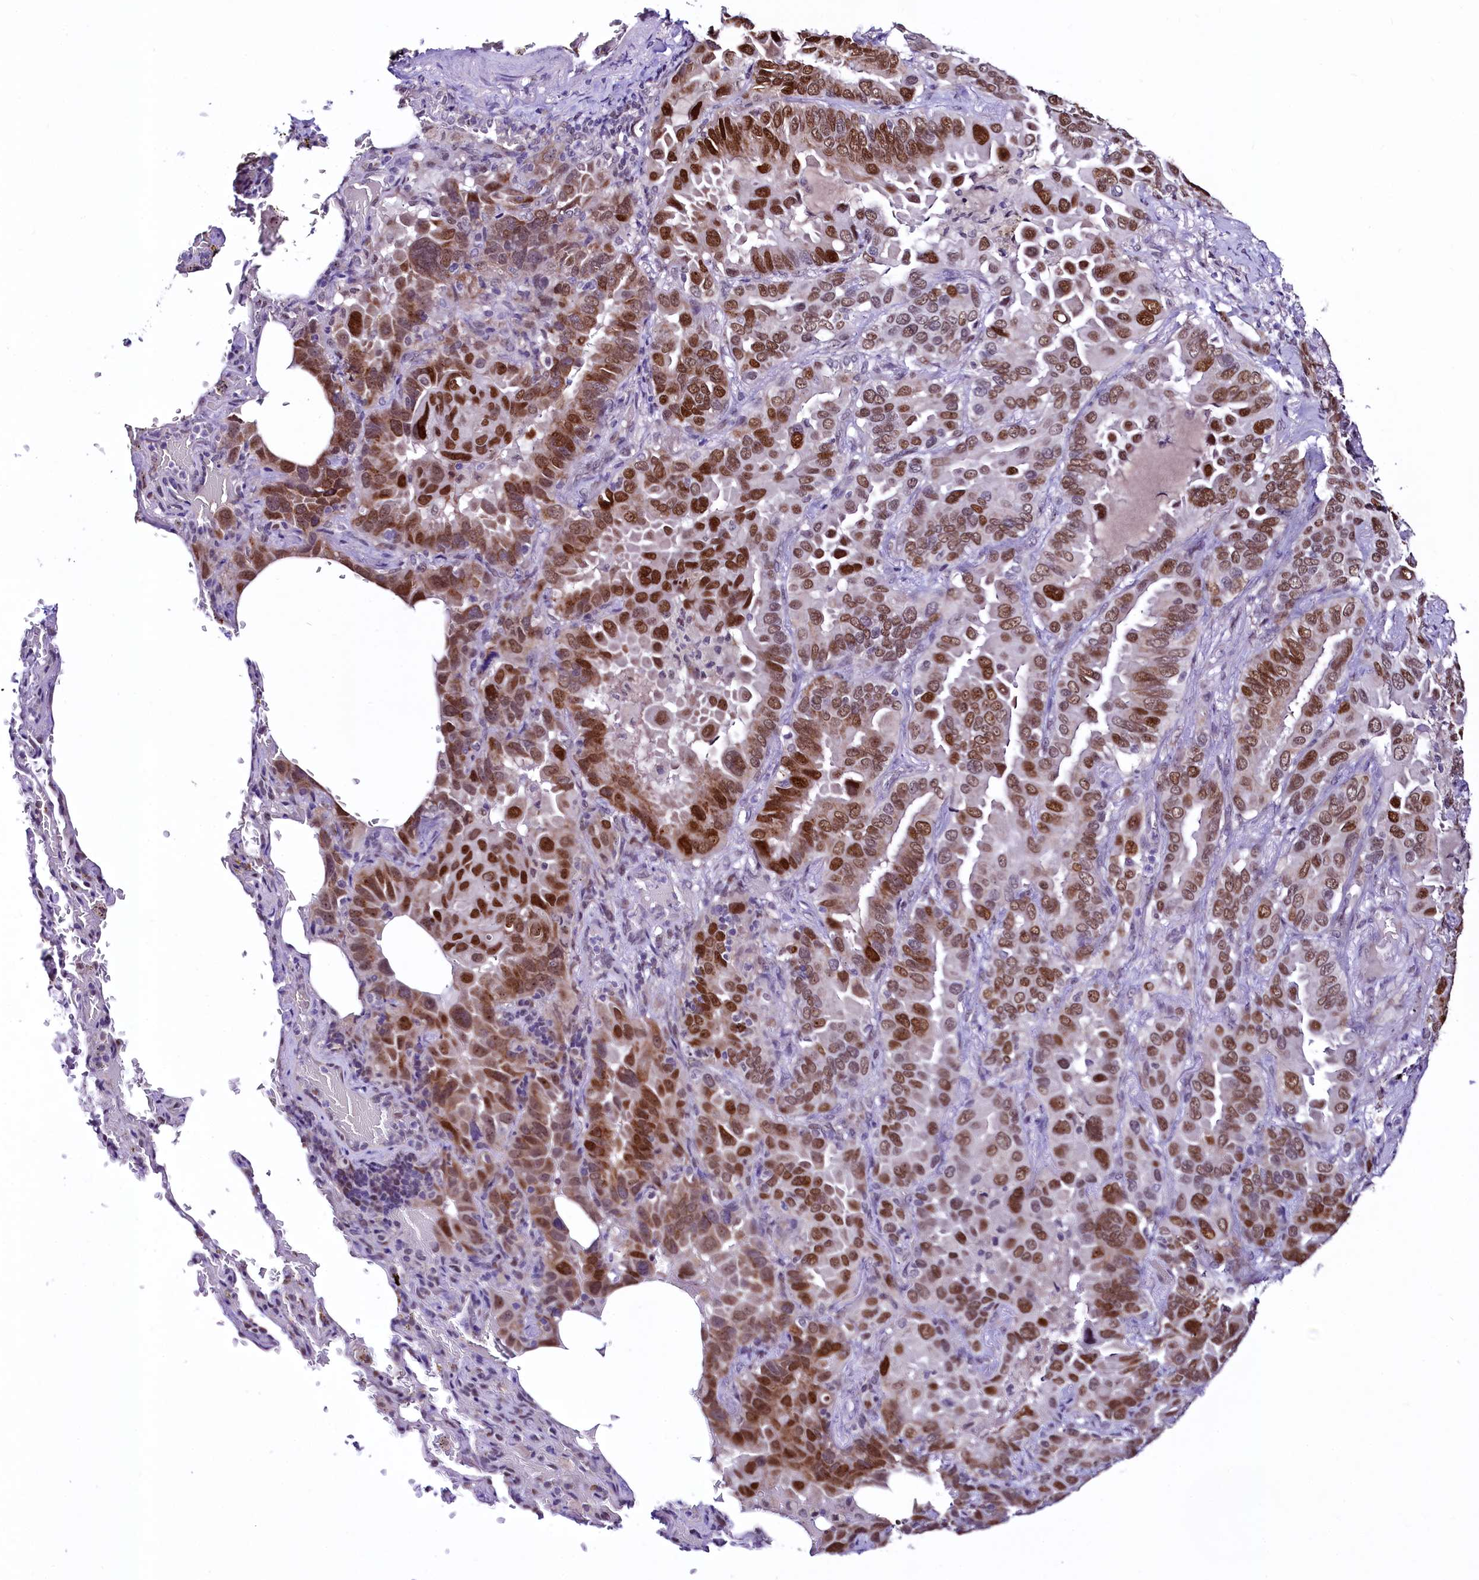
{"staining": {"intensity": "moderate", "quantity": ">75%", "location": "nuclear"}, "tissue": "lung cancer", "cell_type": "Tumor cells", "image_type": "cancer", "snomed": [{"axis": "morphology", "description": "Adenocarcinoma, NOS"}, {"axis": "topography", "description": "Lung"}], "caption": "DAB (3,3'-diaminobenzidine) immunohistochemical staining of lung cancer (adenocarcinoma) shows moderate nuclear protein expression in approximately >75% of tumor cells.", "gene": "LEUTX", "patient": {"sex": "male", "age": 64}}